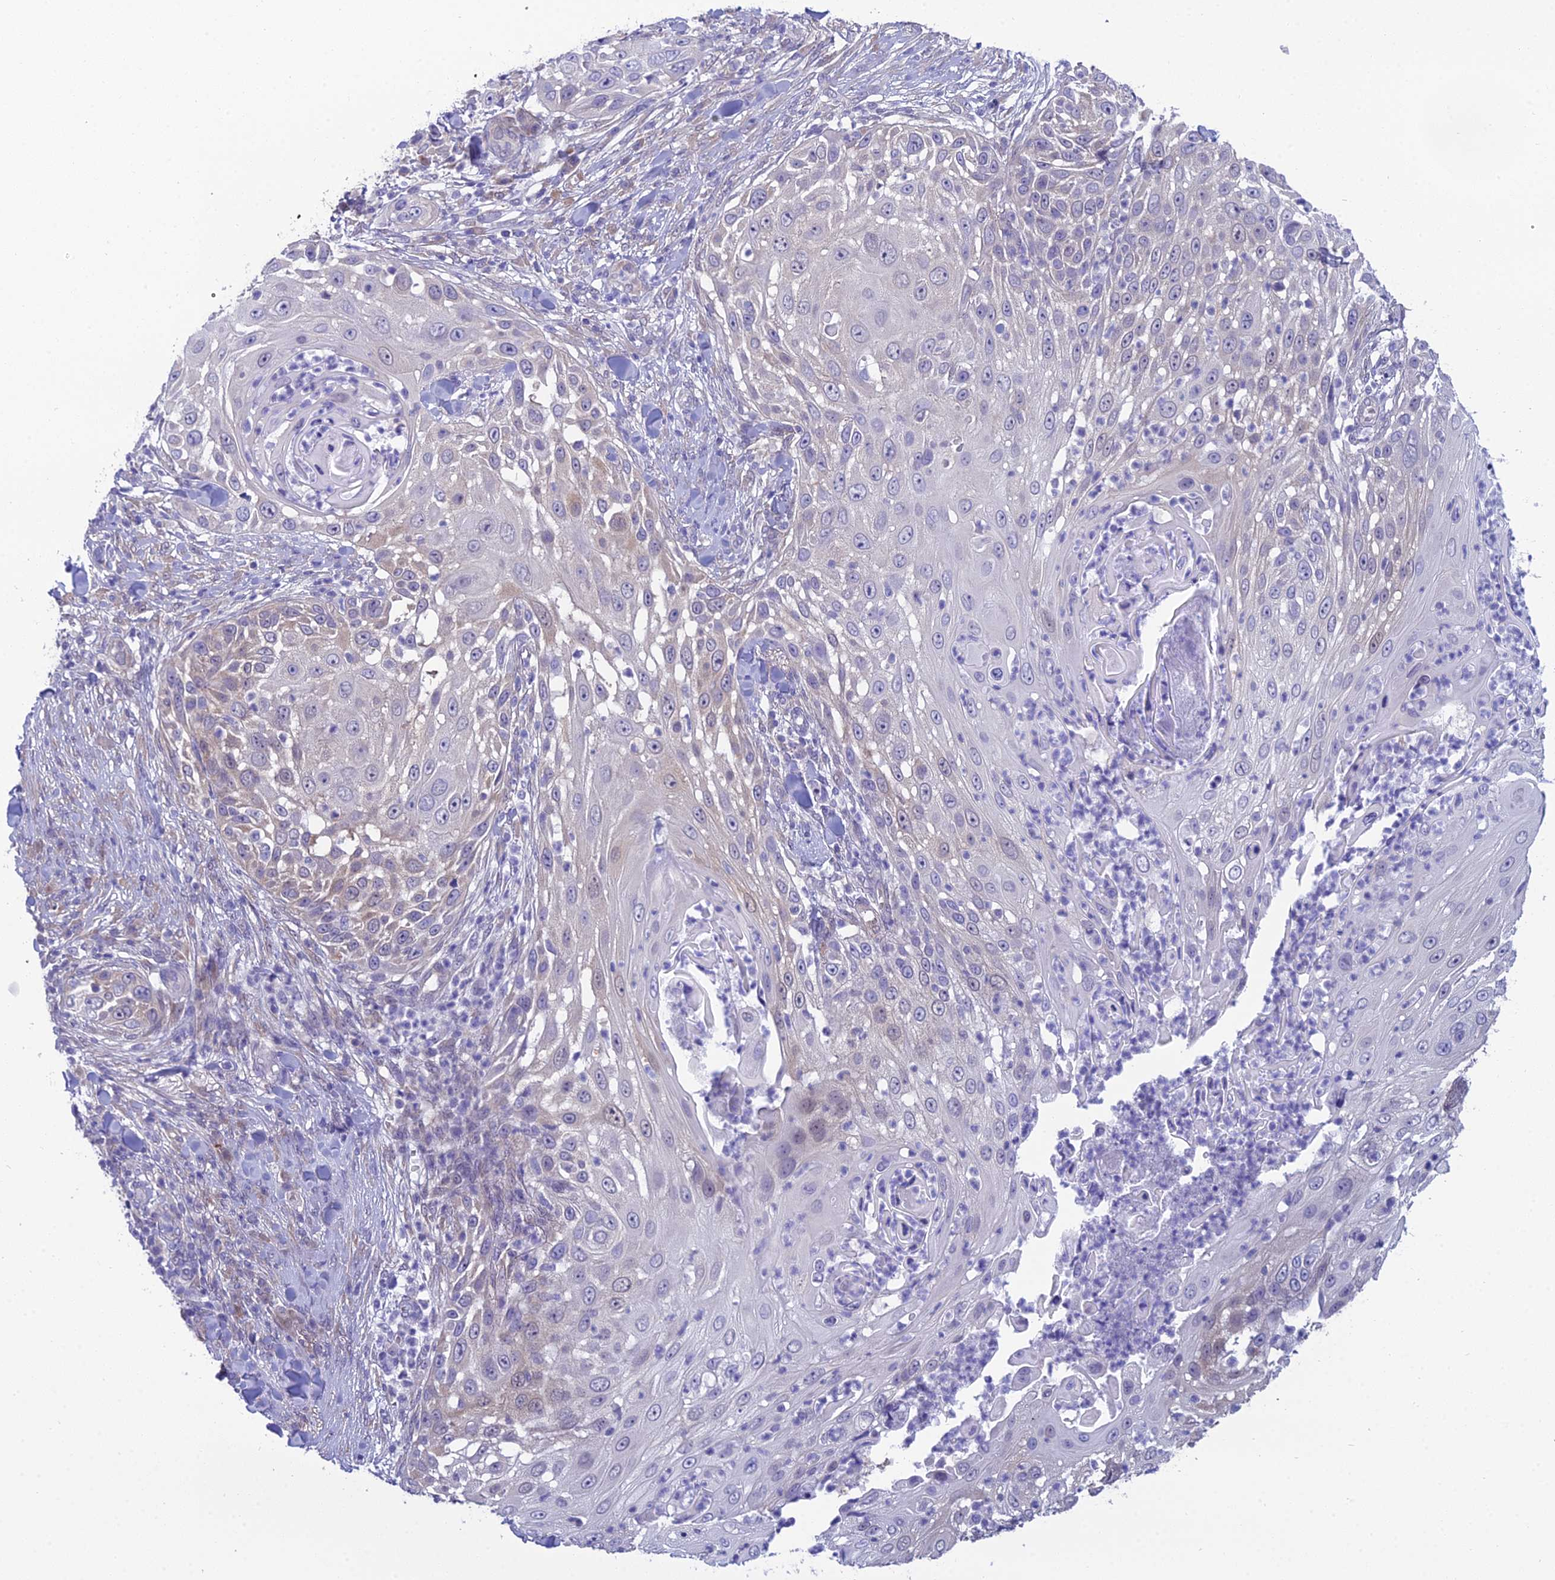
{"staining": {"intensity": "negative", "quantity": "none", "location": "none"}, "tissue": "skin cancer", "cell_type": "Tumor cells", "image_type": "cancer", "snomed": [{"axis": "morphology", "description": "Squamous cell carcinoma, NOS"}, {"axis": "topography", "description": "Skin"}], "caption": "The histopathology image reveals no staining of tumor cells in skin cancer.", "gene": "GNPNAT1", "patient": {"sex": "female", "age": 44}}